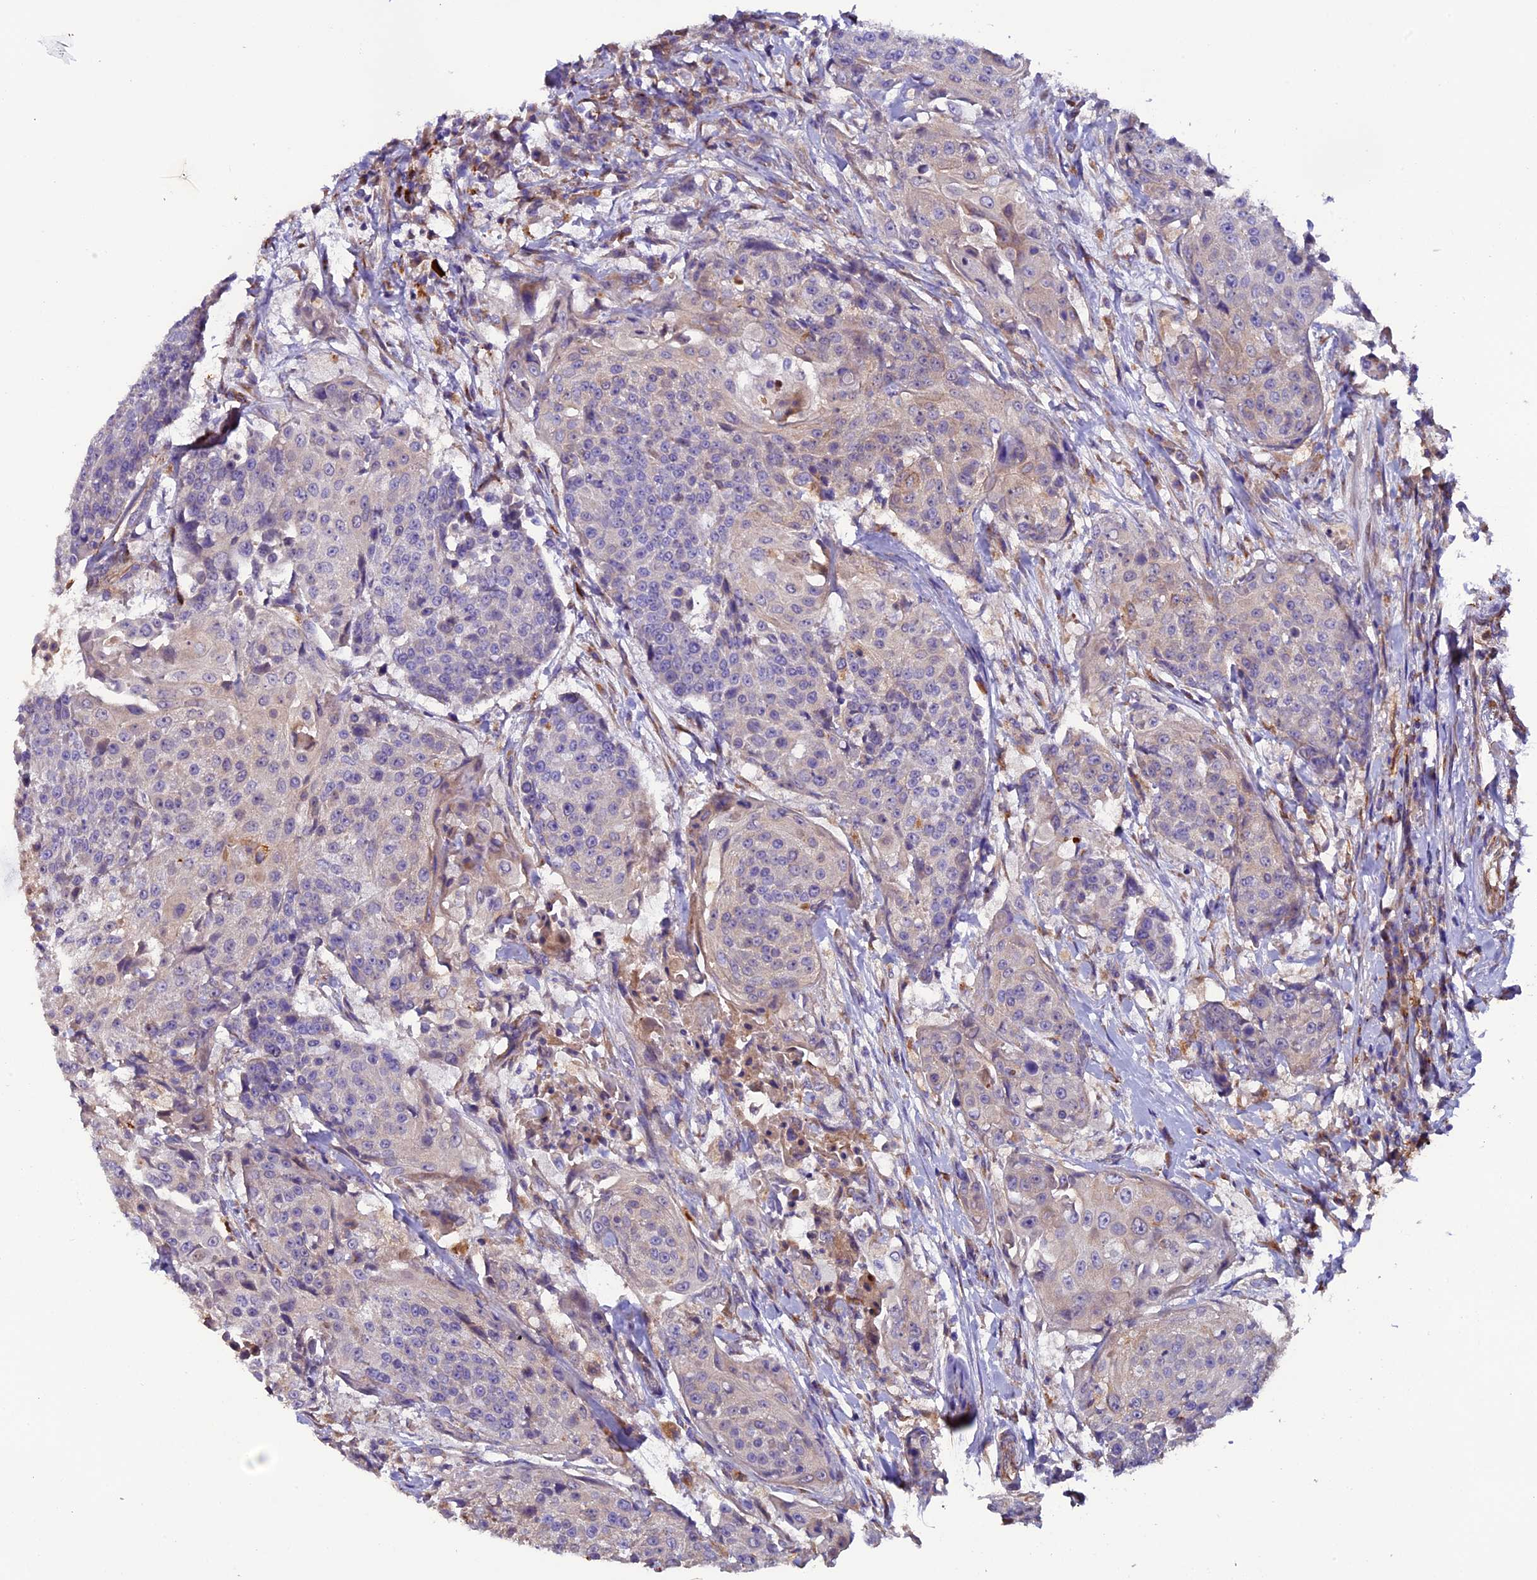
{"staining": {"intensity": "weak", "quantity": "<25%", "location": "cytoplasmic/membranous"}, "tissue": "urothelial cancer", "cell_type": "Tumor cells", "image_type": "cancer", "snomed": [{"axis": "morphology", "description": "Urothelial carcinoma, High grade"}, {"axis": "topography", "description": "Urinary bladder"}], "caption": "Immunohistochemical staining of urothelial cancer shows no significant positivity in tumor cells.", "gene": "CLN5", "patient": {"sex": "female", "age": 63}}